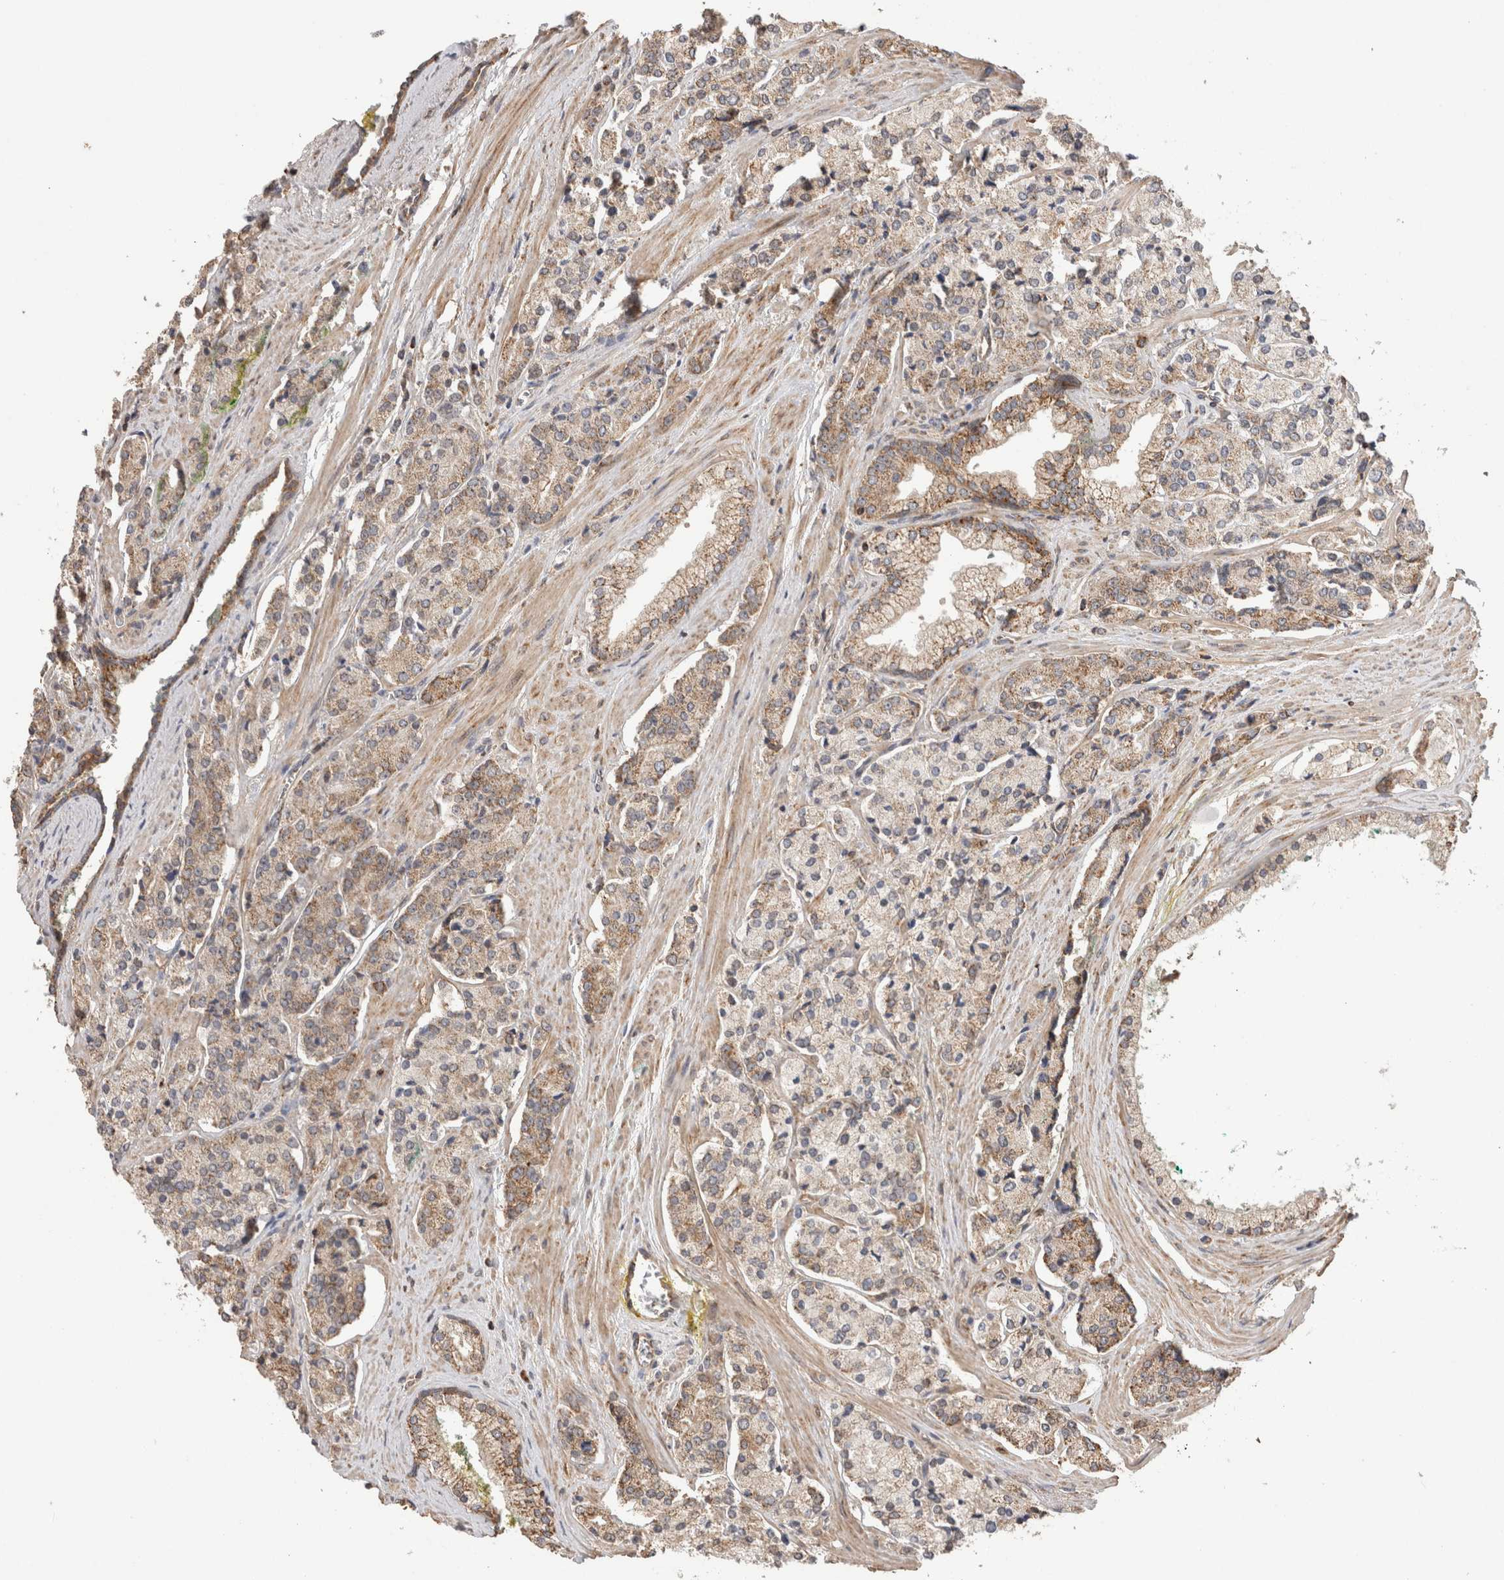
{"staining": {"intensity": "weak", "quantity": "25%-75%", "location": "cytoplasmic/membranous"}, "tissue": "prostate cancer", "cell_type": "Tumor cells", "image_type": "cancer", "snomed": [{"axis": "morphology", "description": "Adenocarcinoma, High grade"}, {"axis": "topography", "description": "Prostate"}], "caption": "The histopathology image displays a brown stain indicating the presence of a protein in the cytoplasmic/membranous of tumor cells in prostate cancer (adenocarcinoma (high-grade)).", "gene": "IMMP2L", "patient": {"sex": "male", "age": 71}}